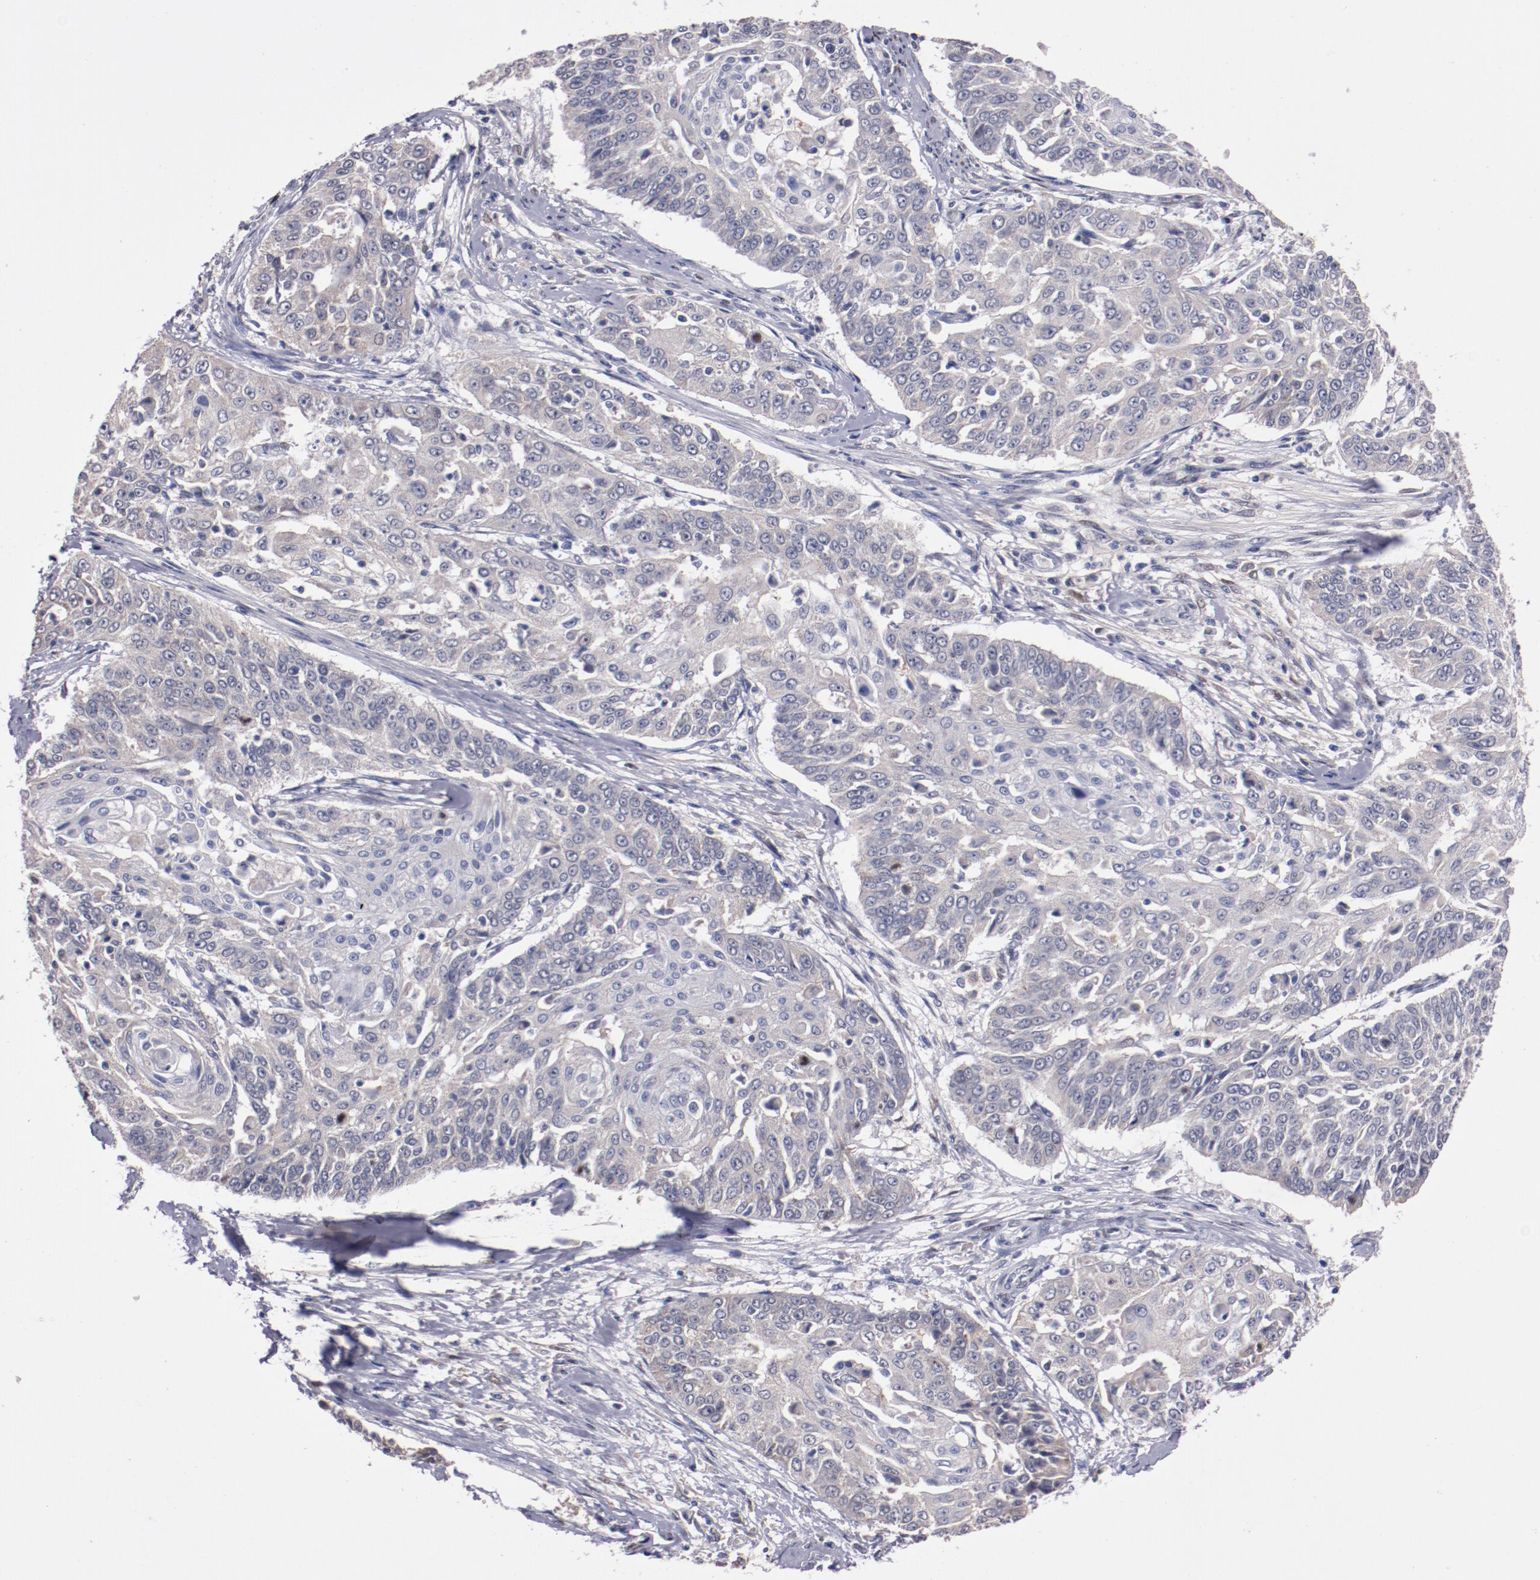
{"staining": {"intensity": "negative", "quantity": "none", "location": "none"}, "tissue": "cervical cancer", "cell_type": "Tumor cells", "image_type": "cancer", "snomed": [{"axis": "morphology", "description": "Squamous cell carcinoma, NOS"}, {"axis": "topography", "description": "Cervix"}], "caption": "DAB immunohistochemical staining of cervical cancer (squamous cell carcinoma) demonstrates no significant expression in tumor cells. Brightfield microscopy of IHC stained with DAB (brown) and hematoxylin (blue), captured at high magnification.", "gene": "FAM81A", "patient": {"sex": "female", "age": 64}}